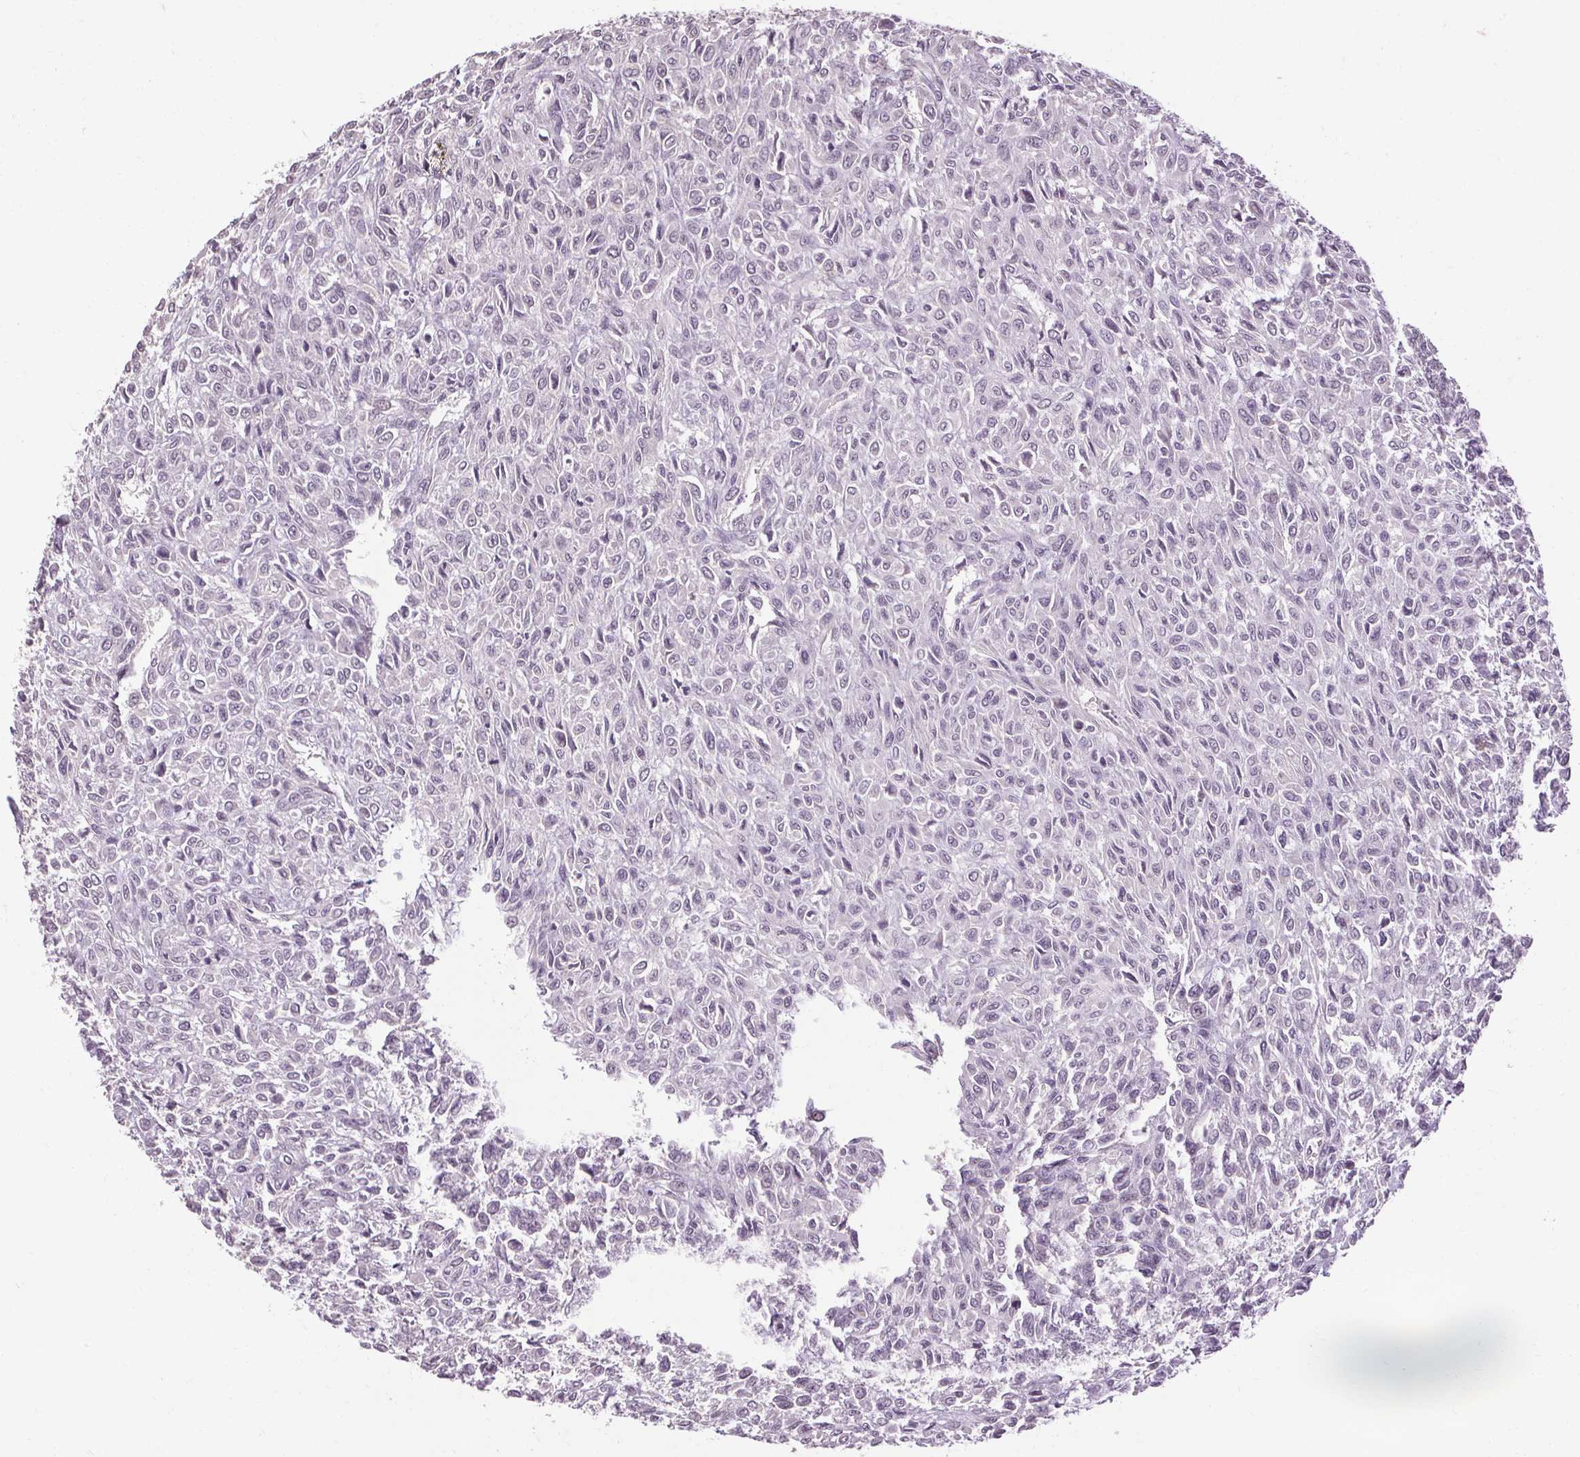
{"staining": {"intensity": "negative", "quantity": "none", "location": "none"}, "tissue": "renal cancer", "cell_type": "Tumor cells", "image_type": "cancer", "snomed": [{"axis": "morphology", "description": "Adenocarcinoma, NOS"}, {"axis": "topography", "description": "Kidney"}], "caption": "This is an immunohistochemistry (IHC) histopathology image of renal adenocarcinoma. There is no staining in tumor cells.", "gene": "POMC", "patient": {"sex": "male", "age": 58}}